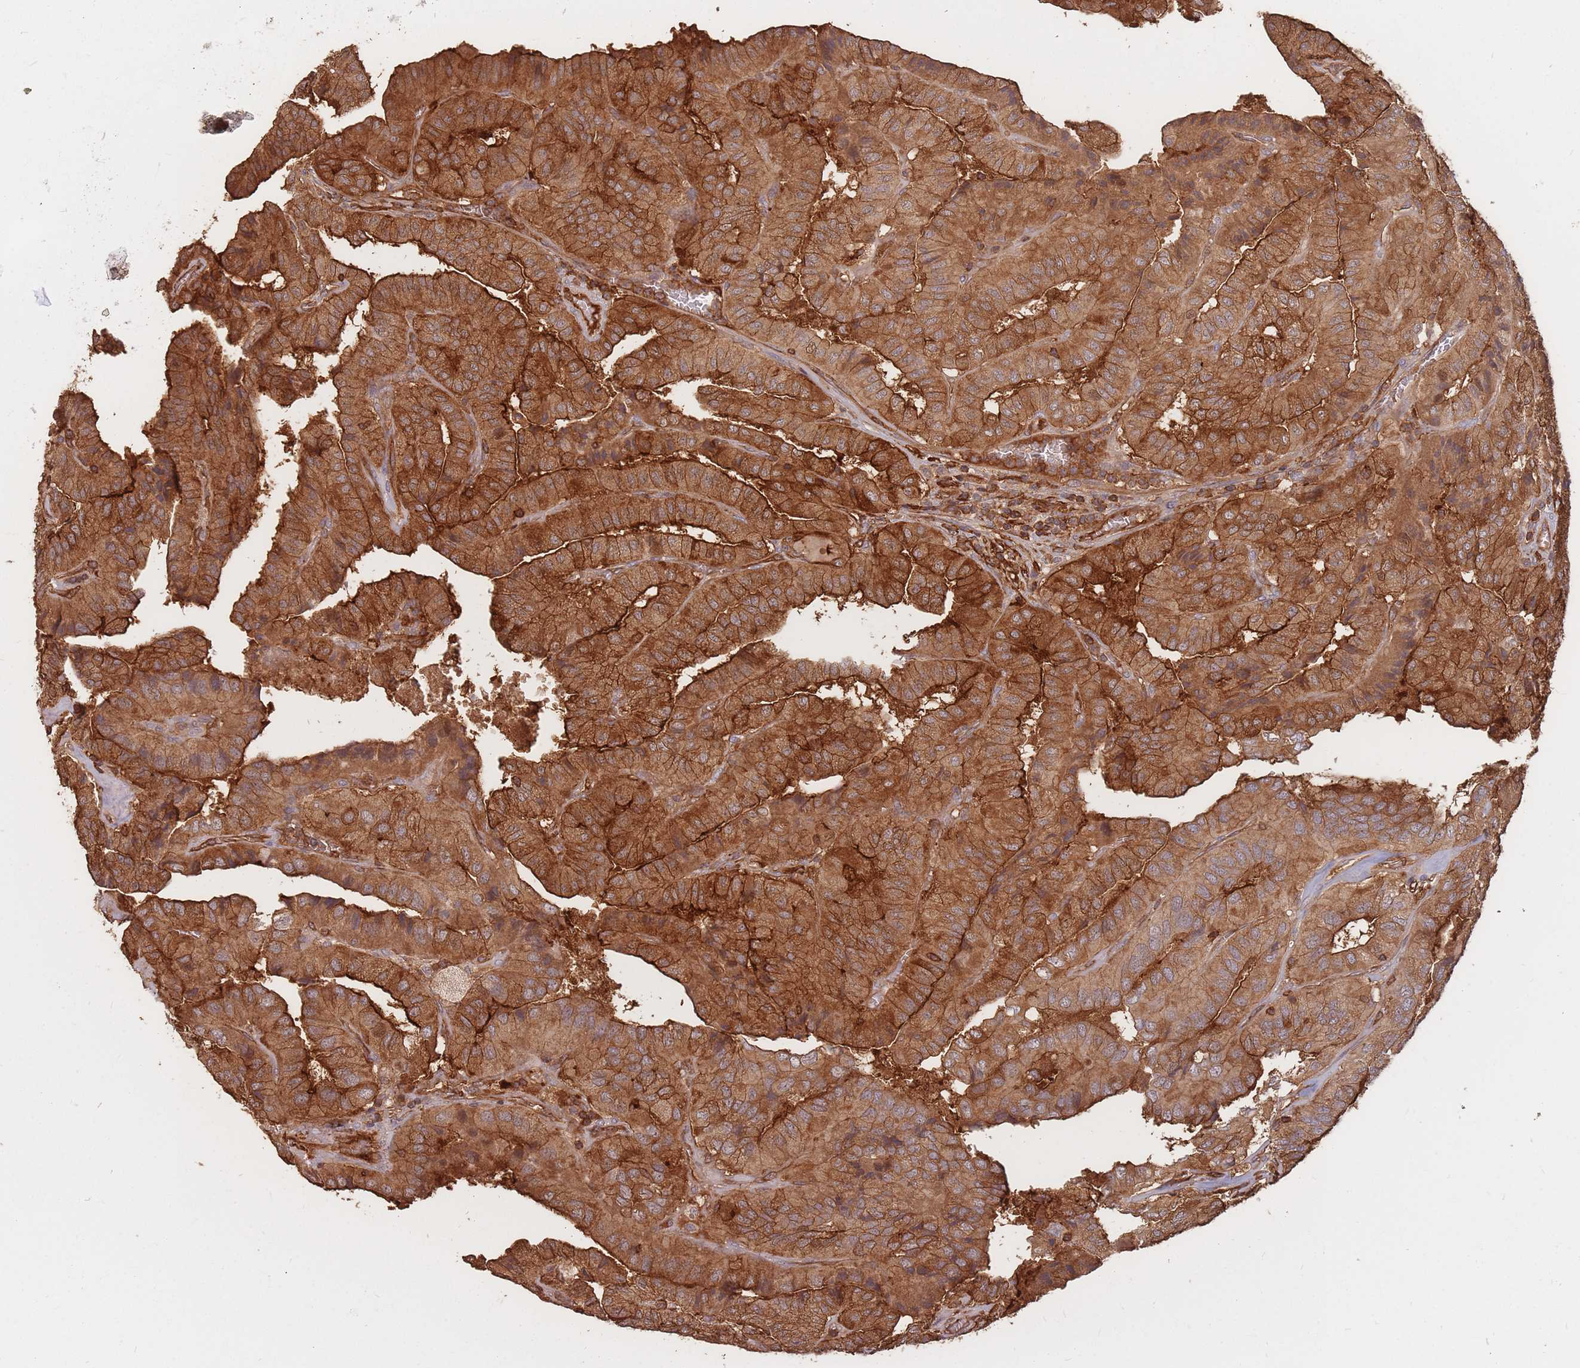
{"staining": {"intensity": "strong", "quantity": ">75%", "location": "cytoplasmic/membranous"}, "tissue": "thyroid cancer", "cell_type": "Tumor cells", "image_type": "cancer", "snomed": [{"axis": "morphology", "description": "Normal tissue, NOS"}, {"axis": "morphology", "description": "Papillary adenocarcinoma, NOS"}, {"axis": "topography", "description": "Thyroid gland"}], "caption": "Tumor cells reveal strong cytoplasmic/membranous staining in about >75% of cells in thyroid cancer.", "gene": "PLS3", "patient": {"sex": "female", "age": 59}}